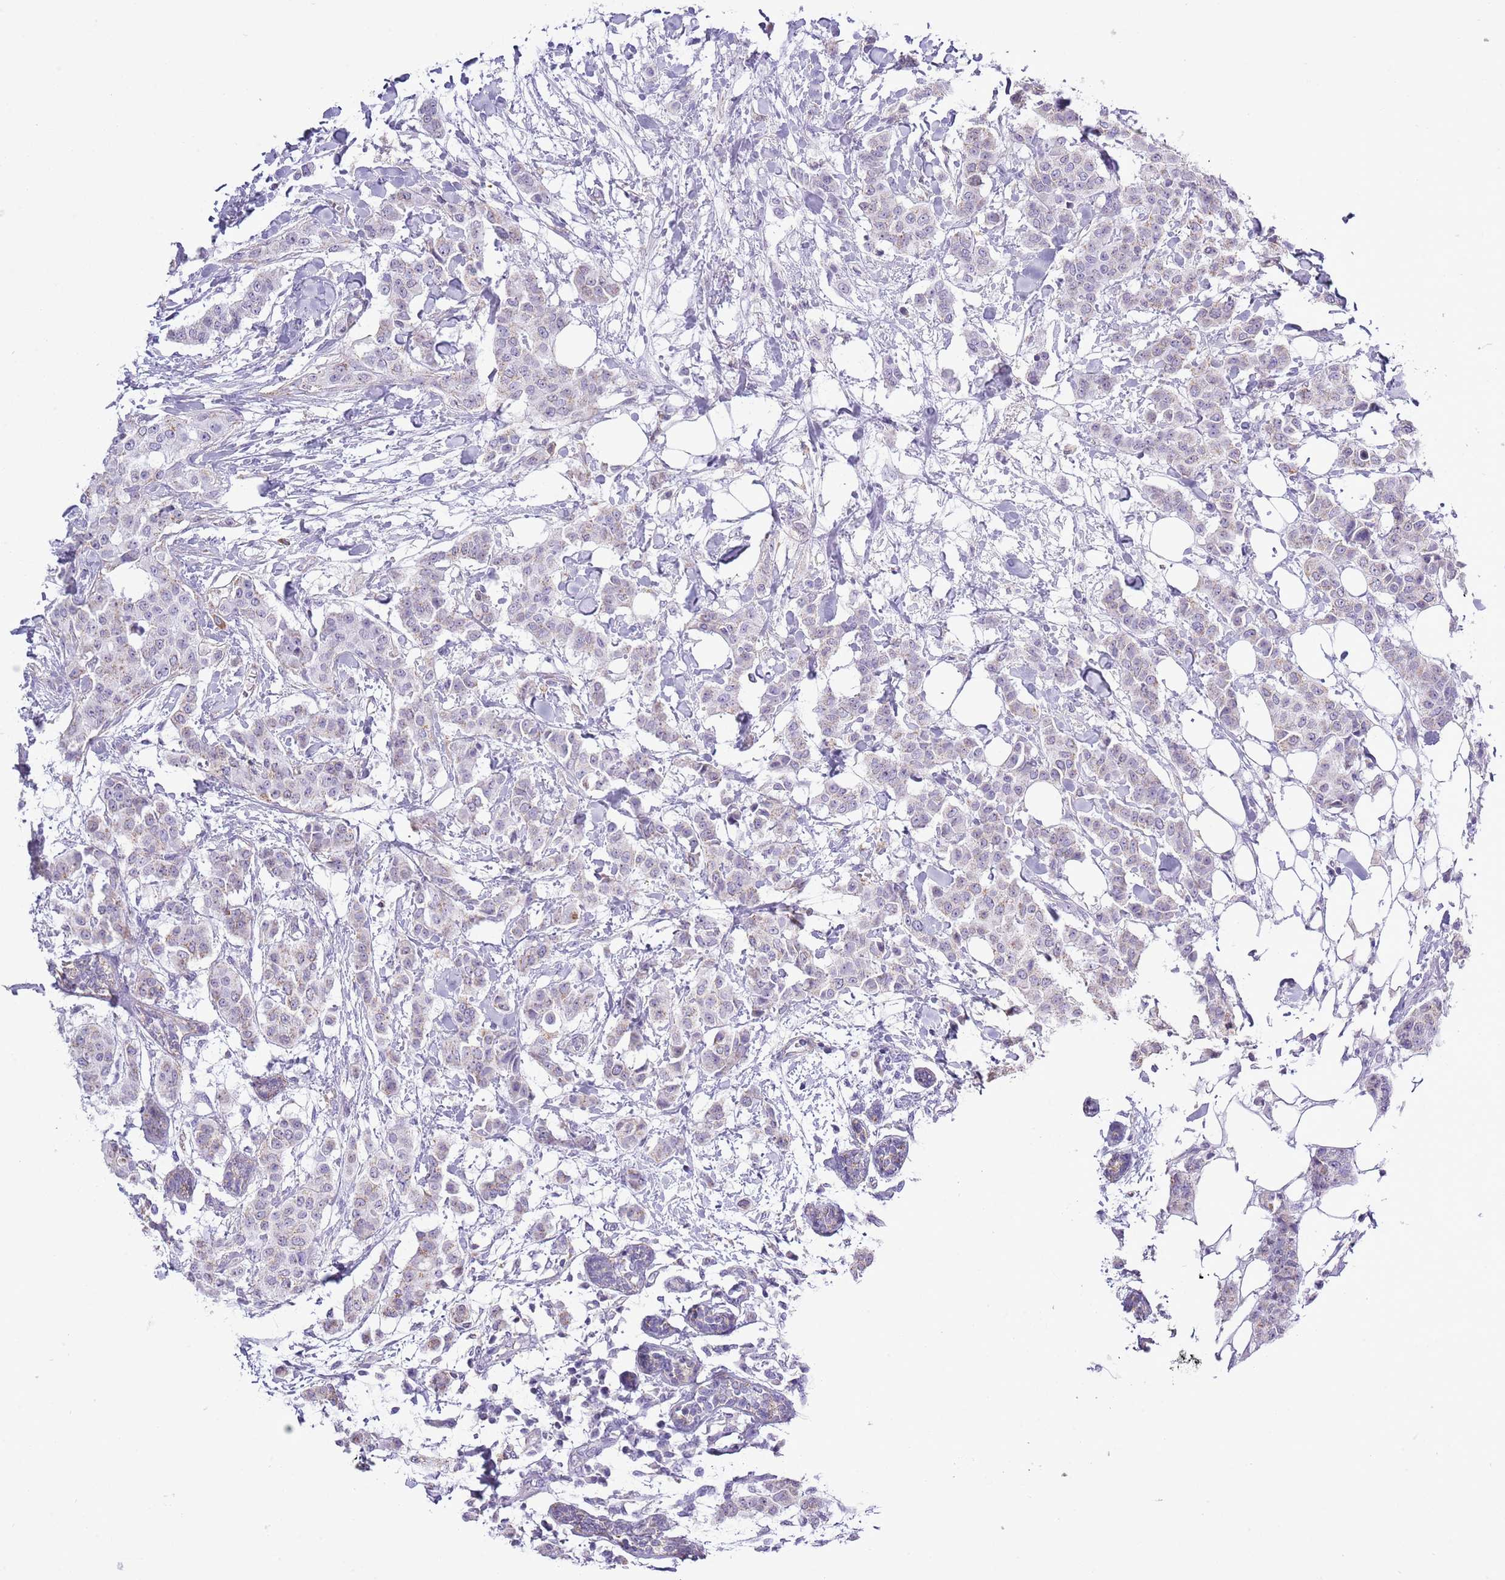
{"staining": {"intensity": "negative", "quantity": "none", "location": "none"}, "tissue": "breast cancer", "cell_type": "Tumor cells", "image_type": "cancer", "snomed": [{"axis": "morphology", "description": "Duct carcinoma"}, {"axis": "topography", "description": "Breast"}], "caption": "Intraductal carcinoma (breast) stained for a protein using immunohistochemistry demonstrates no expression tumor cells.", "gene": "SLC23A1", "patient": {"sex": "female", "age": 40}}